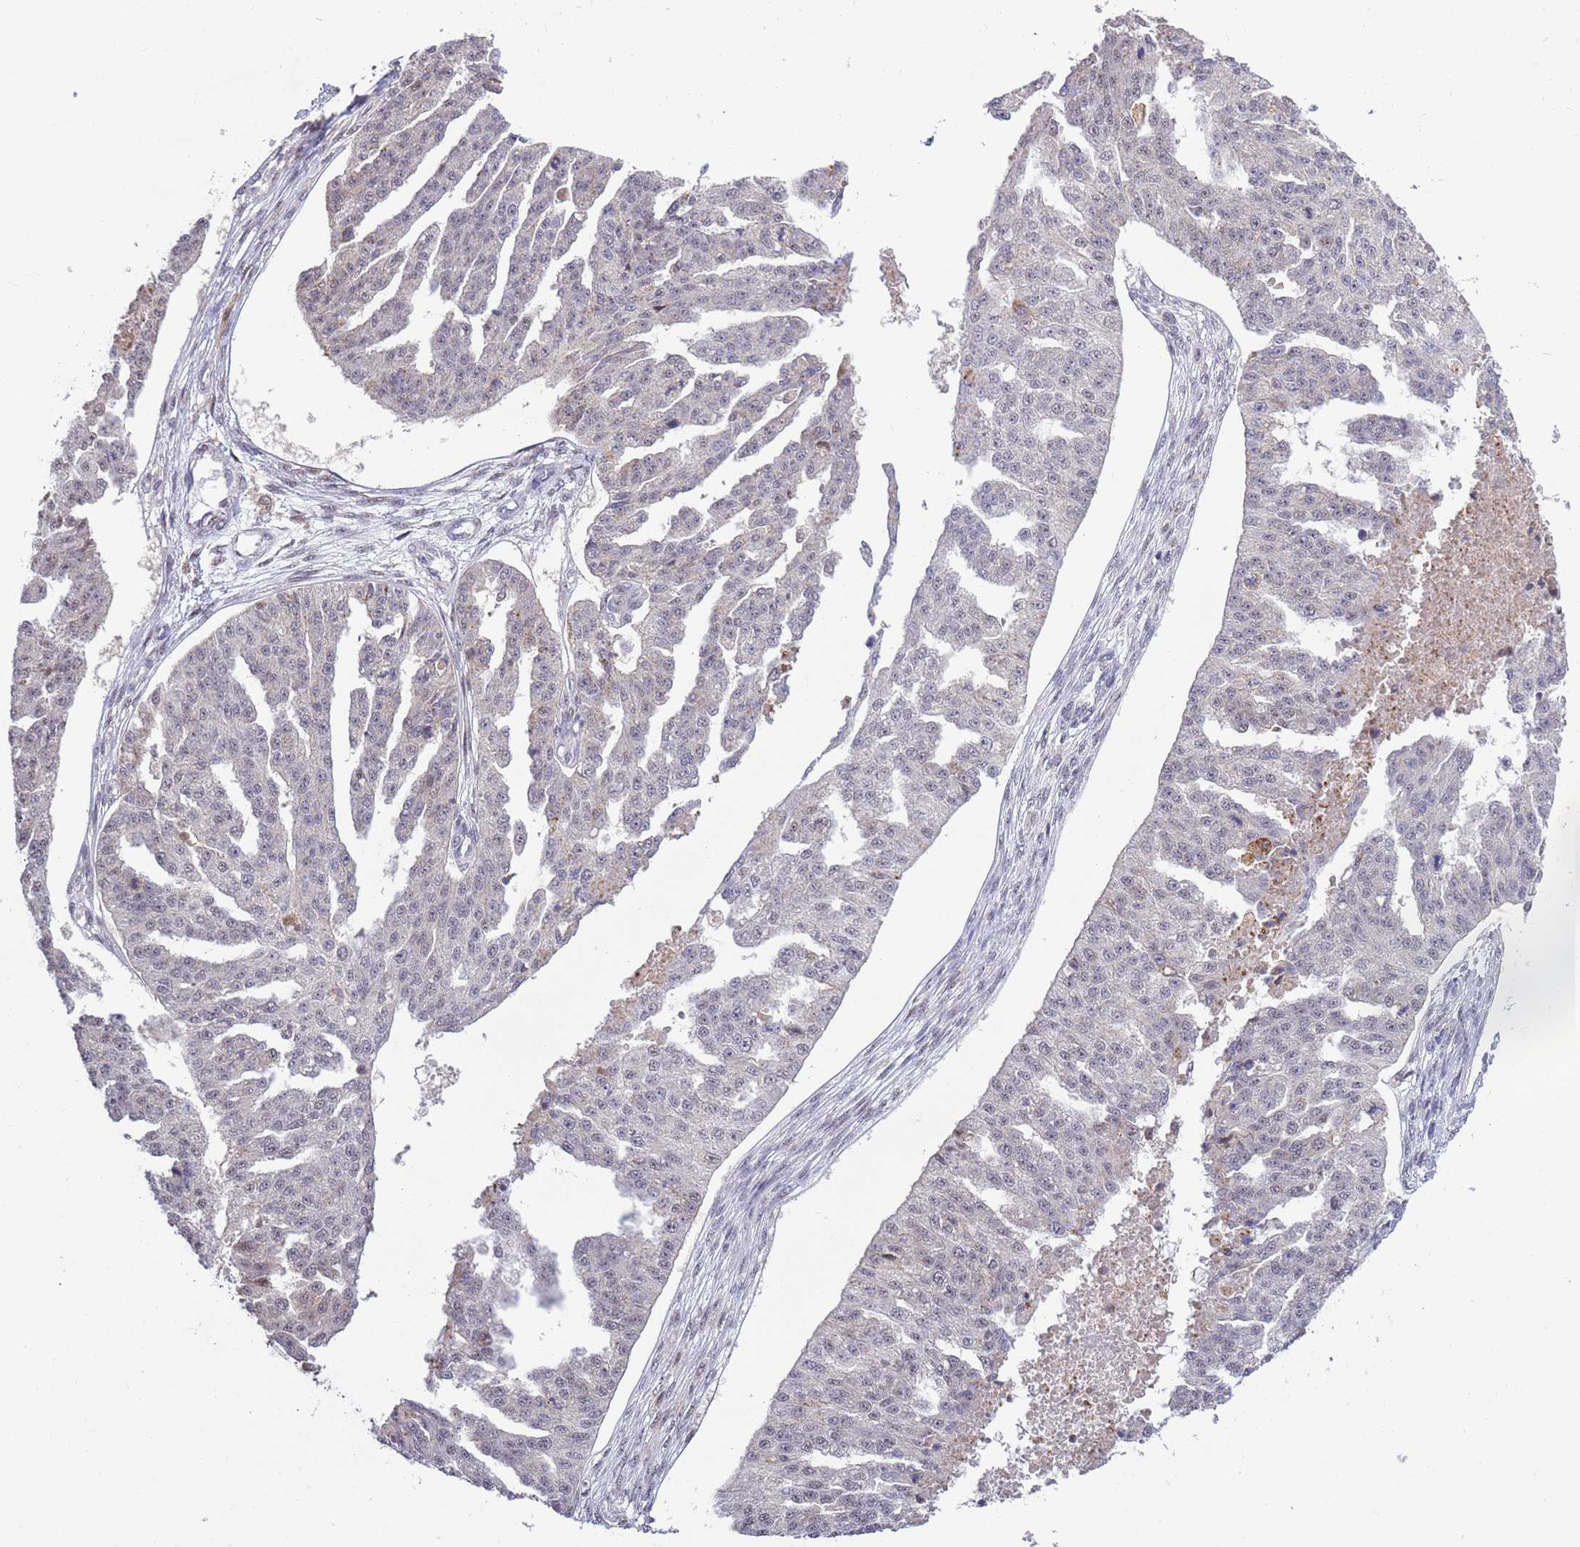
{"staining": {"intensity": "negative", "quantity": "none", "location": "none"}, "tissue": "ovarian cancer", "cell_type": "Tumor cells", "image_type": "cancer", "snomed": [{"axis": "morphology", "description": "Cystadenocarcinoma, serous, NOS"}, {"axis": "topography", "description": "Ovary"}], "caption": "Immunohistochemical staining of human serous cystadenocarcinoma (ovarian) displays no significant staining in tumor cells.", "gene": "CCNJL", "patient": {"sex": "female", "age": 58}}